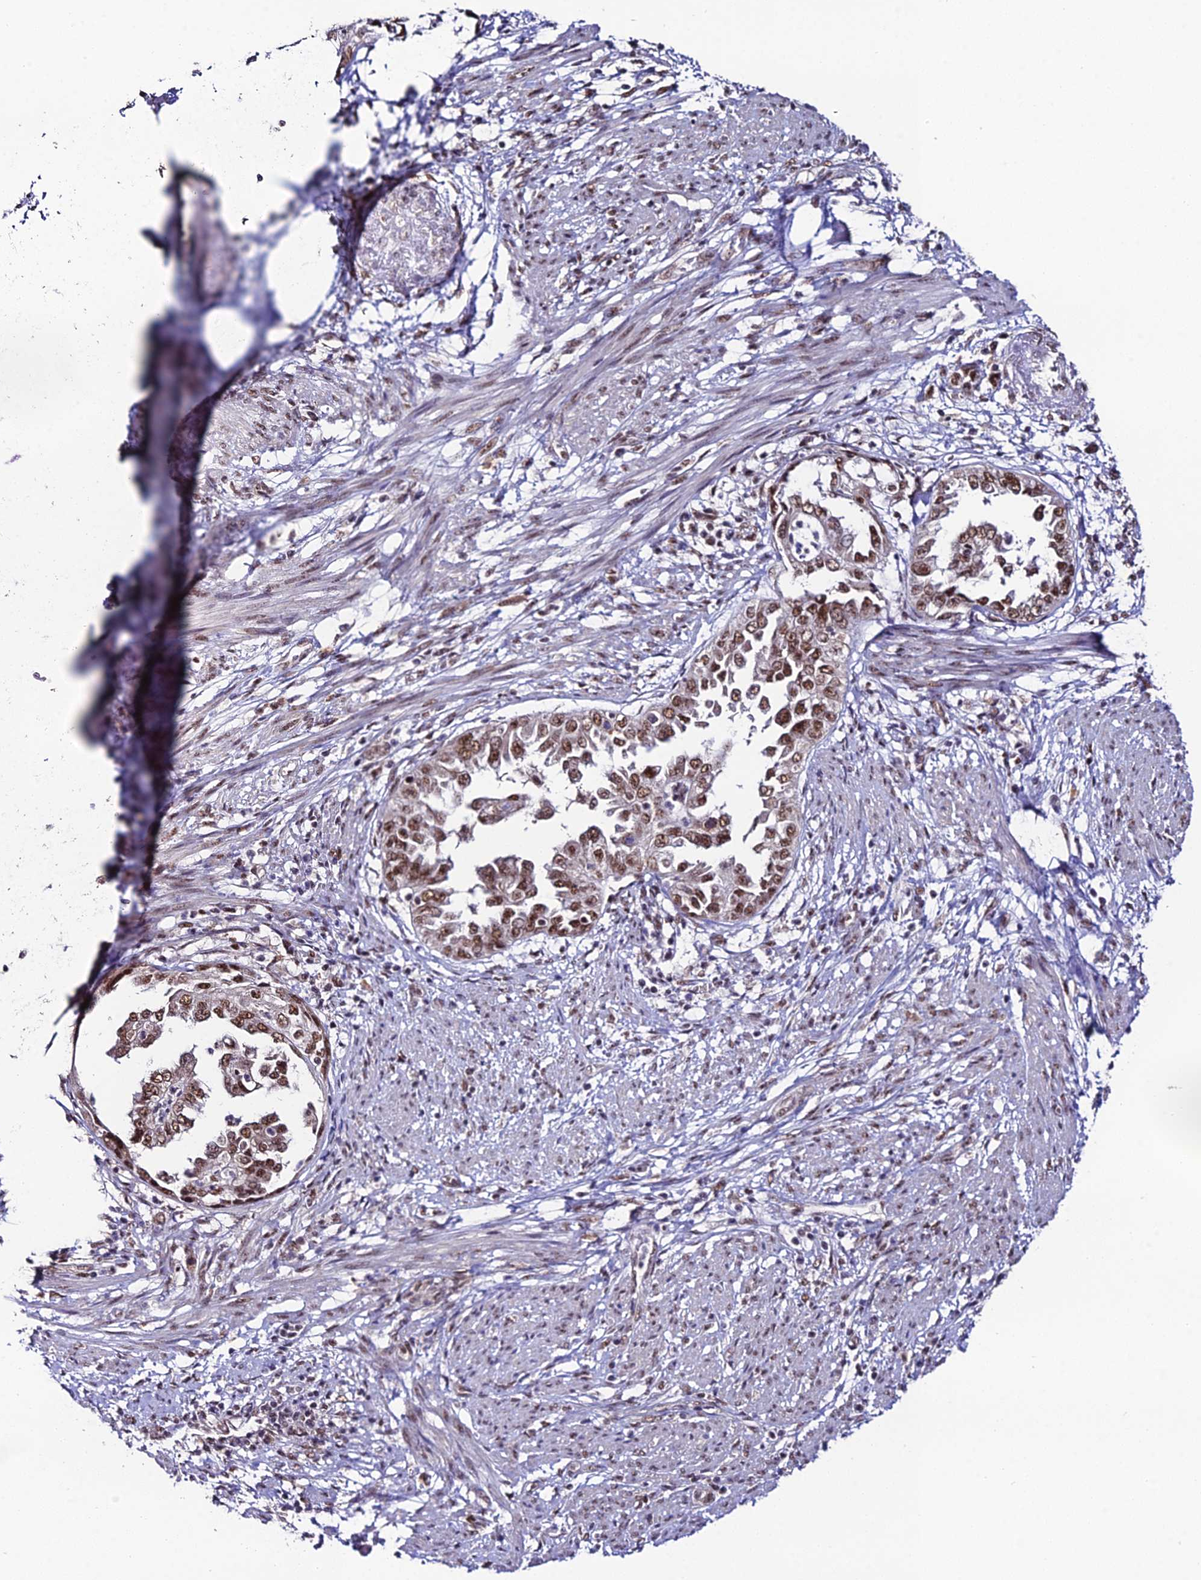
{"staining": {"intensity": "moderate", "quantity": ">75%", "location": "nuclear"}, "tissue": "endometrial cancer", "cell_type": "Tumor cells", "image_type": "cancer", "snomed": [{"axis": "morphology", "description": "Adenocarcinoma, NOS"}, {"axis": "topography", "description": "Endometrium"}], "caption": "A medium amount of moderate nuclear staining is identified in approximately >75% of tumor cells in endometrial cancer (adenocarcinoma) tissue.", "gene": "THOC7", "patient": {"sex": "female", "age": 85}}